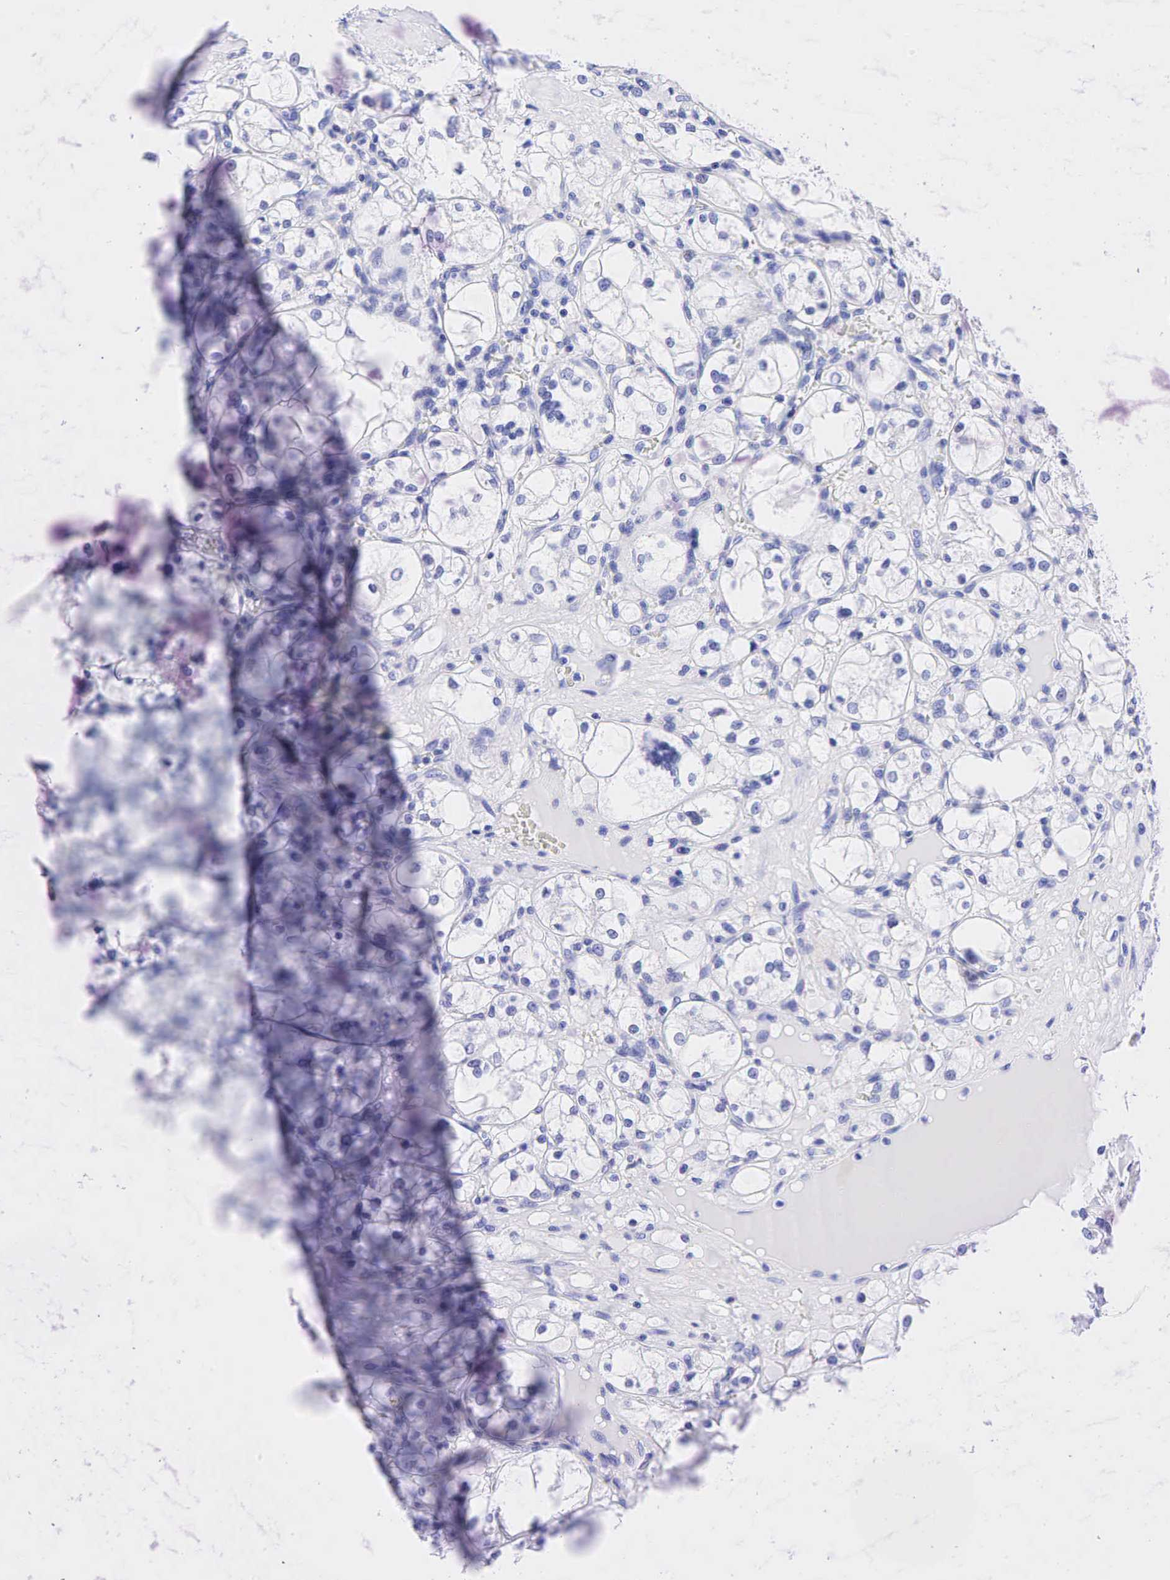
{"staining": {"intensity": "negative", "quantity": "none", "location": "none"}, "tissue": "renal cancer", "cell_type": "Tumor cells", "image_type": "cancer", "snomed": [{"axis": "morphology", "description": "Adenocarcinoma, NOS"}, {"axis": "topography", "description": "Kidney"}], "caption": "Protein analysis of adenocarcinoma (renal) shows no significant positivity in tumor cells. Brightfield microscopy of IHC stained with DAB (3,3'-diaminobenzidine) (brown) and hematoxylin (blue), captured at high magnification.", "gene": "ESR1", "patient": {"sex": "male", "age": 61}}